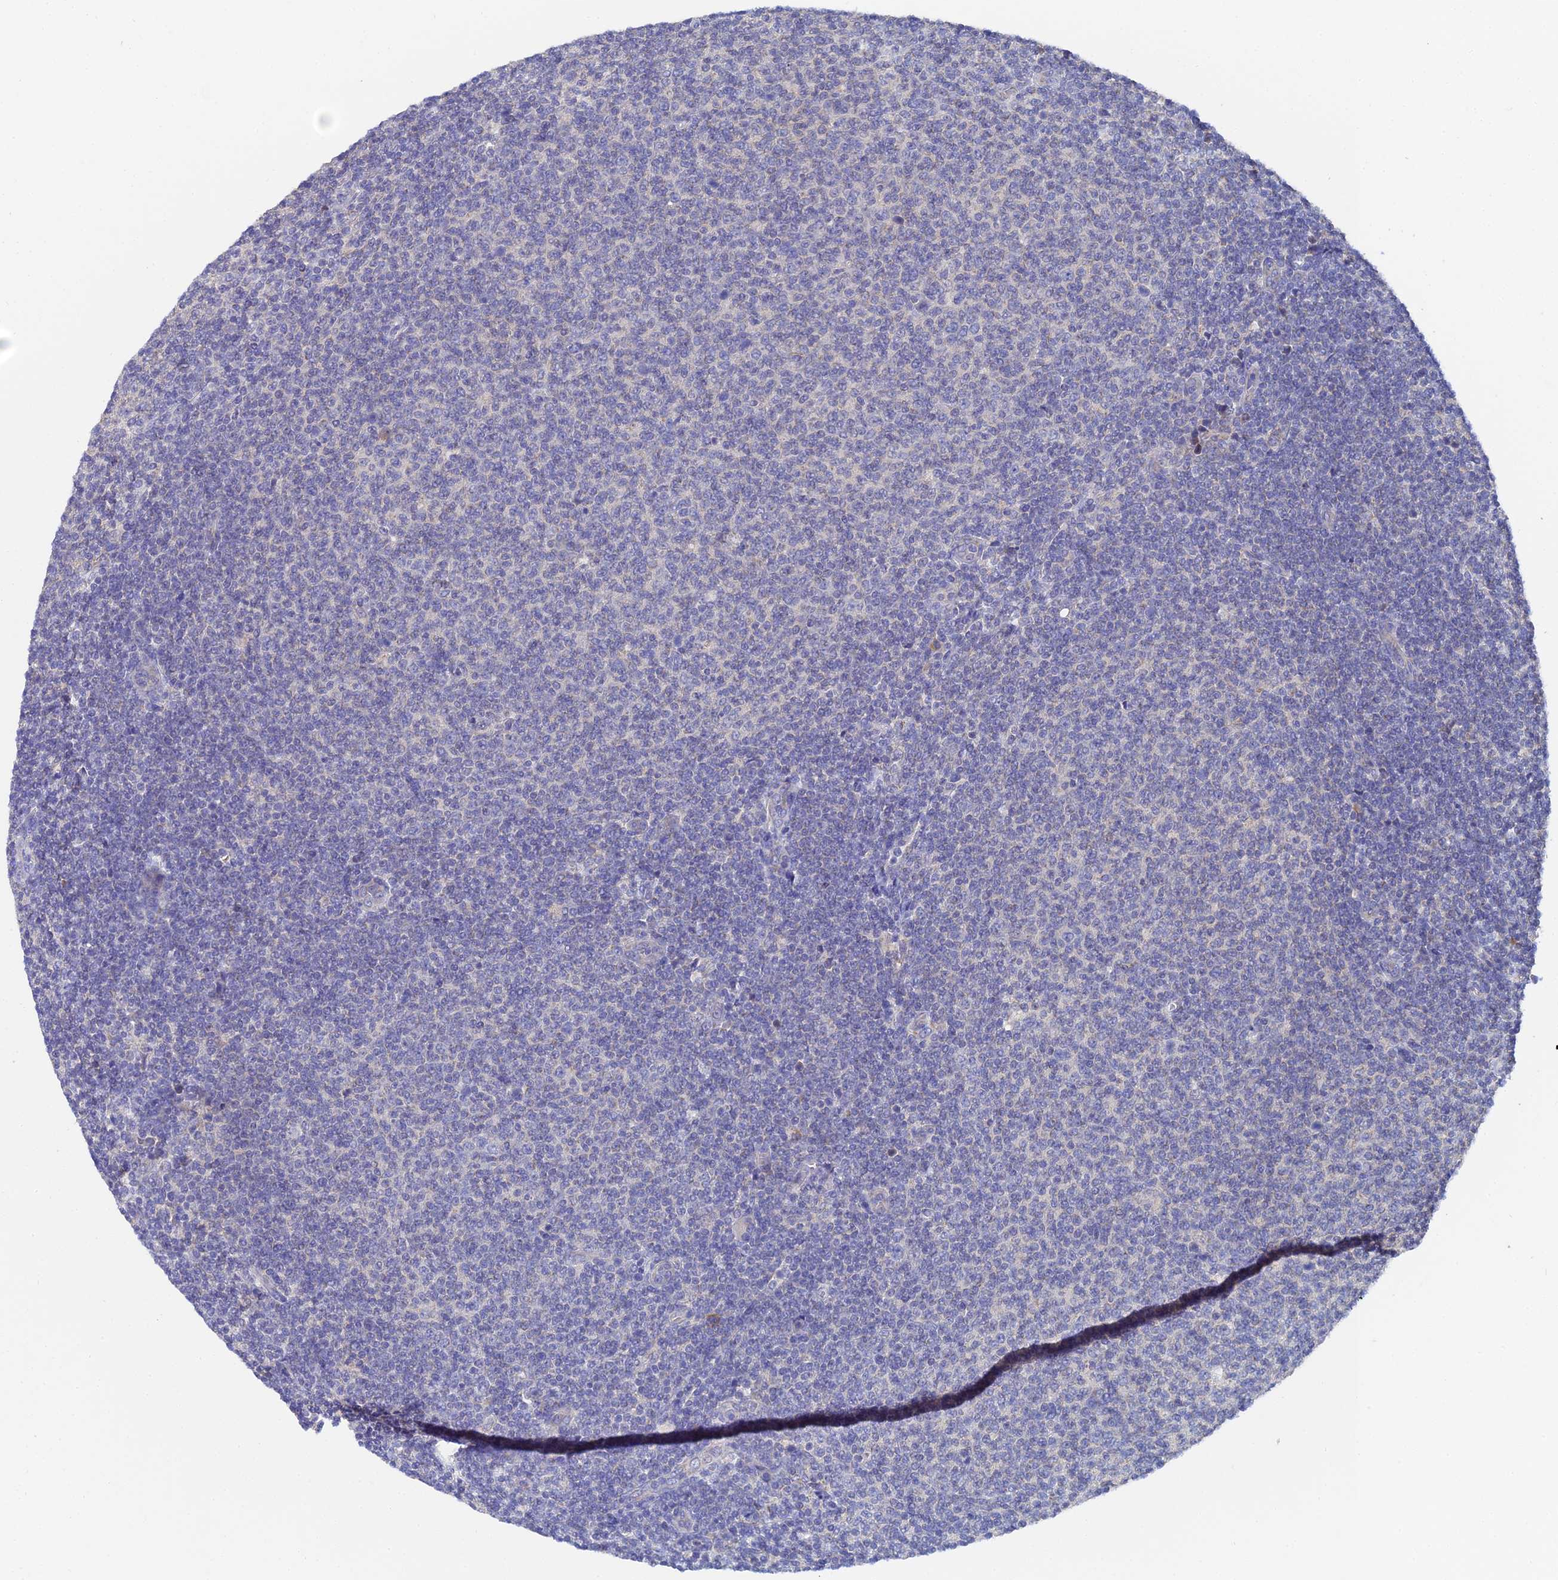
{"staining": {"intensity": "negative", "quantity": "none", "location": "none"}, "tissue": "lymphoma", "cell_type": "Tumor cells", "image_type": "cancer", "snomed": [{"axis": "morphology", "description": "Malignant lymphoma, non-Hodgkin's type, Low grade"}, {"axis": "topography", "description": "Lymph node"}], "caption": "A high-resolution micrograph shows immunohistochemistry staining of low-grade malignant lymphoma, non-Hodgkin's type, which exhibits no significant positivity in tumor cells.", "gene": "UBE2L3", "patient": {"sex": "male", "age": 66}}